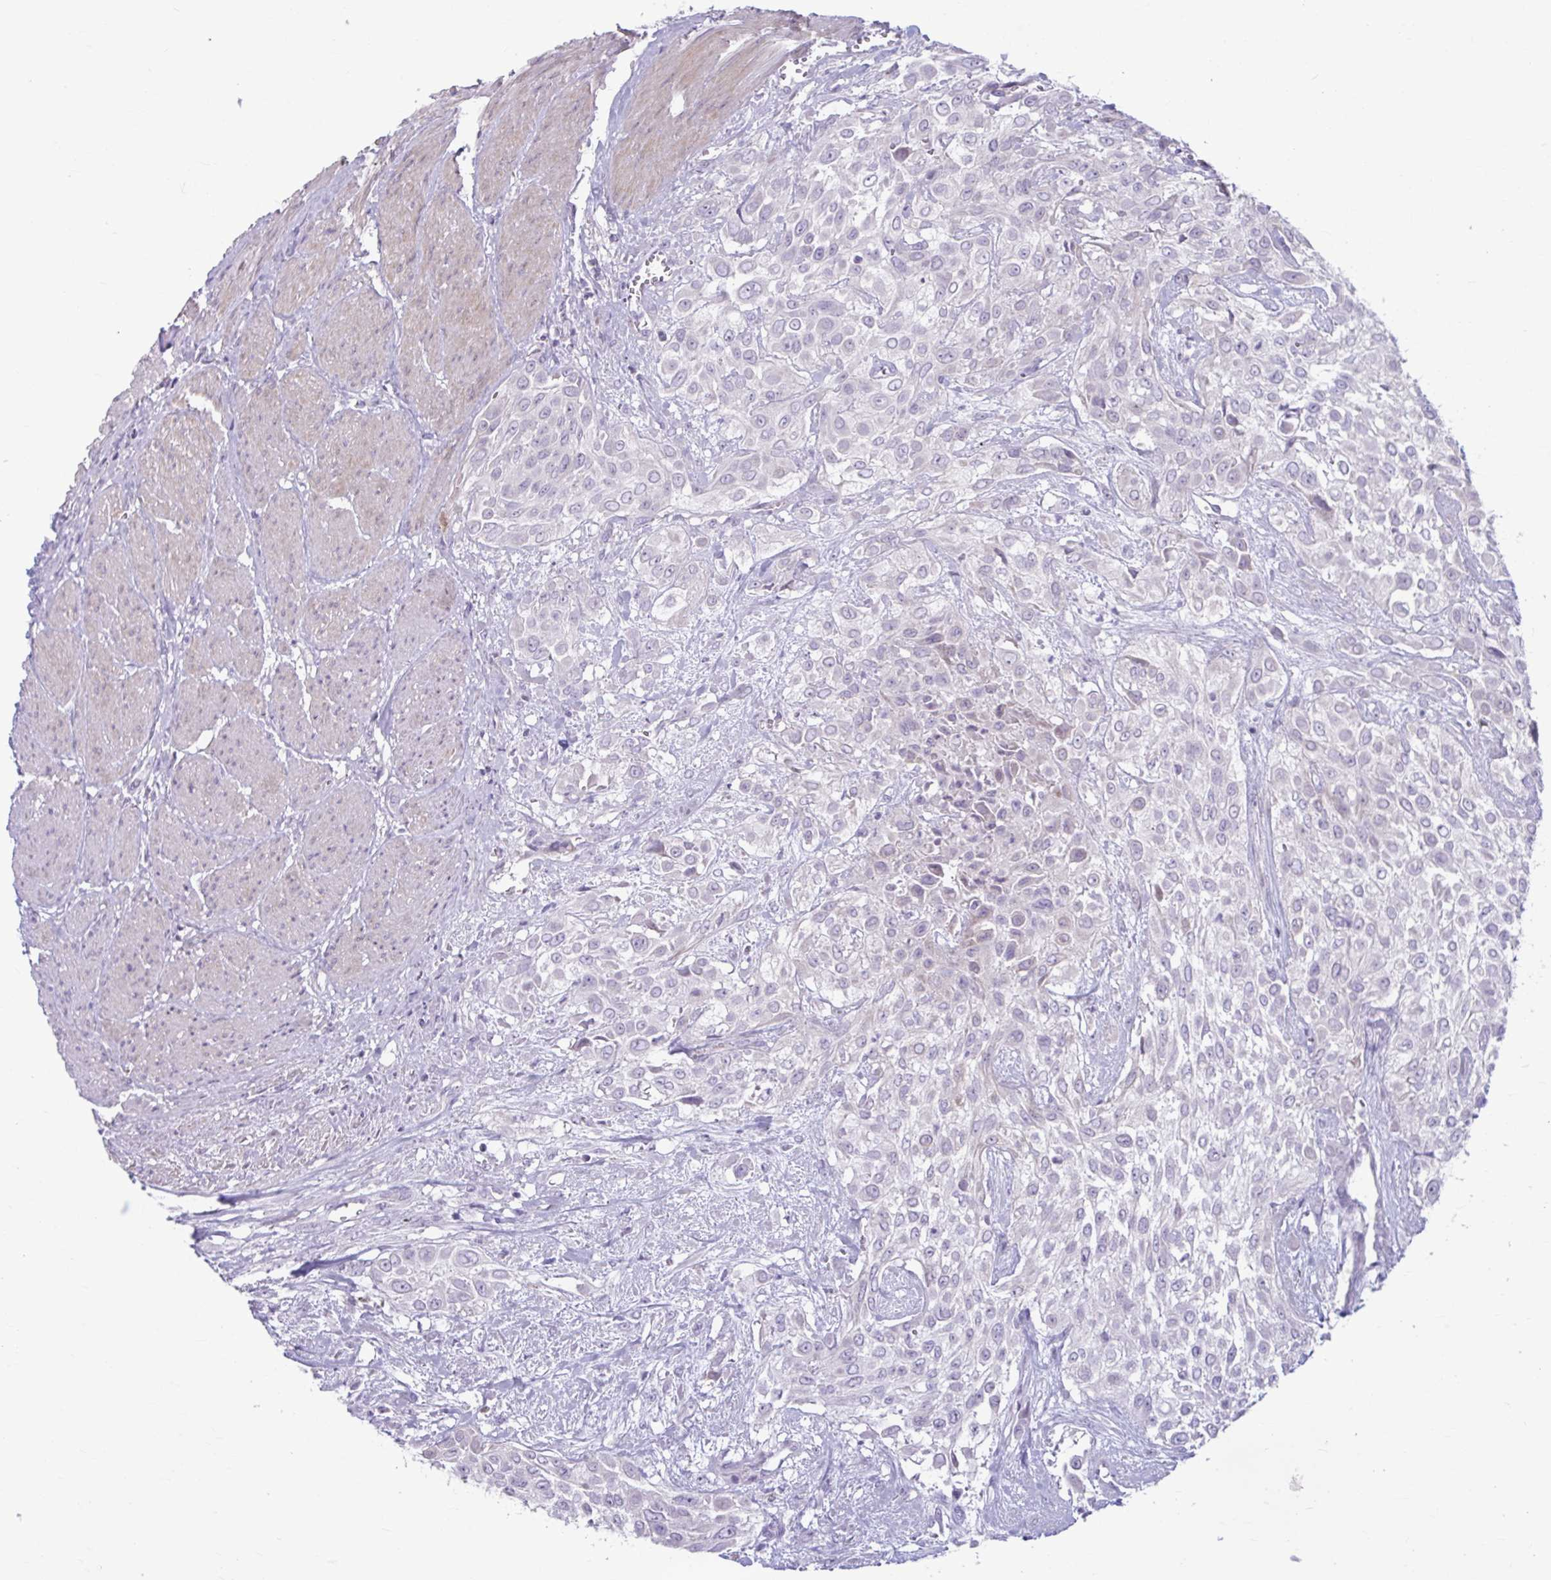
{"staining": {"intensity": "negative", "quantity": "none", "location": "none"}, "tissue": "urothelial cancer", "cell_type": "Tumor cells", "image_type": "cancer", "snomed": [{"axis": "morphology", "description": "Urothelial carcinoma, High grade"}, {"axis": "topography", "description": "Urinary bladder"}], "caption": "Immunohistochemistry (IHC) image of human urothelial carcinoma (high-grade) stained for a protein (brown), which reveals no expression in tumor cells. The staining was performed using DAB to visualize the protein expression in brown, while the nuclei were stained in blue with hematoxylin (Magnification: 20x).", "gene": "MSMO1", "patient": {"sex": "male", "age": 57}}